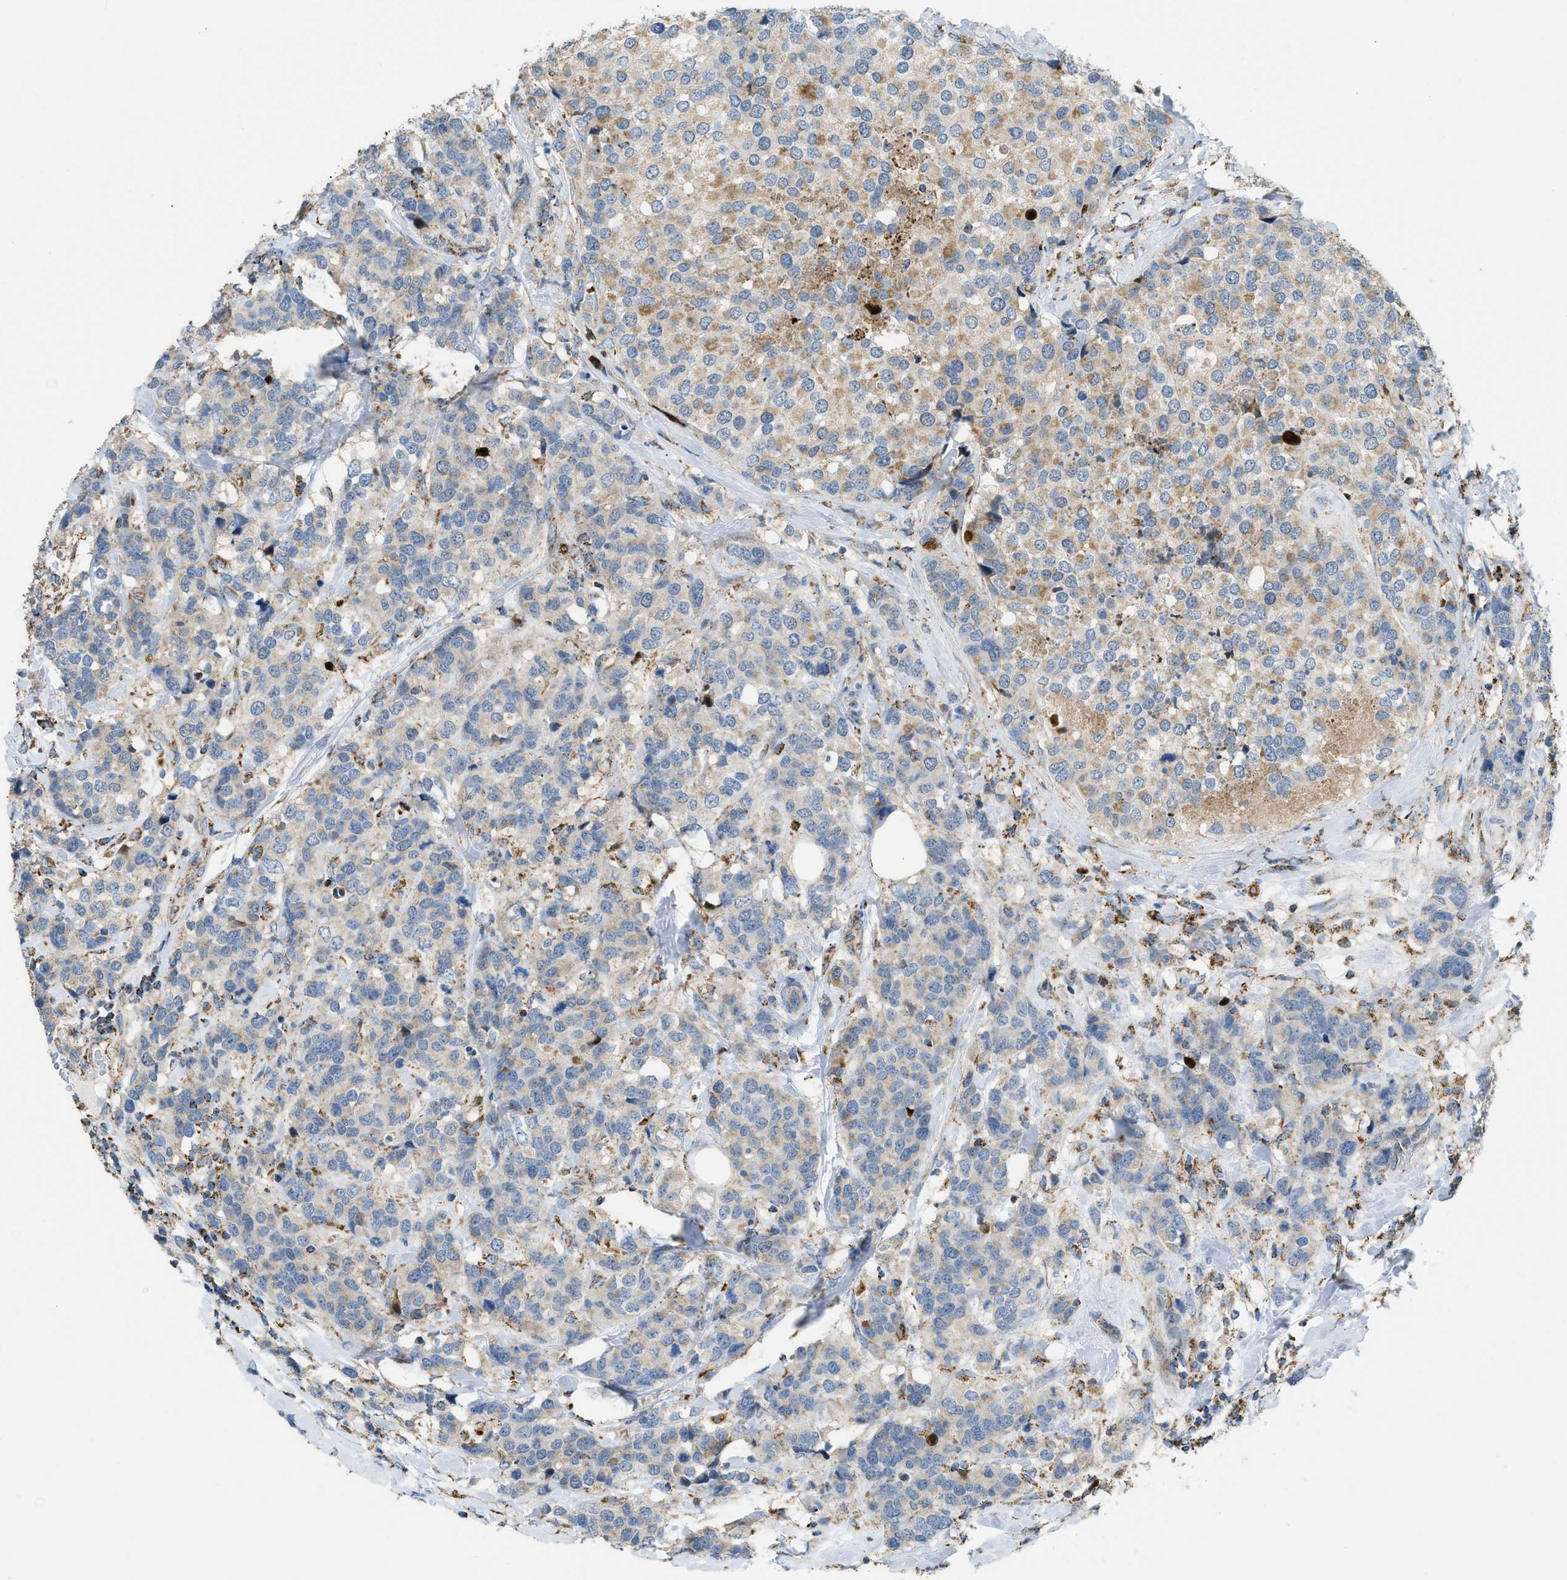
{"staining": {"intensity": "weak", "quantity": ">75%", "location": "cytoplasmic/membranous"}, "tissue": "breast cancer", "cell_type": "Tumor cells", "image_type": "cancer", "snomed": [{"axis": "morphology", "description": "Lobular carcinoma"}, {"axis": "topography", "description": "Breast"}], "caption": "Human breast cancer (lobular carcinoma) stained with a protein marker exhibits weak staining in tumor cells.", "gene": "ETFB", "patient": {"sex": "female", "age": 59}}